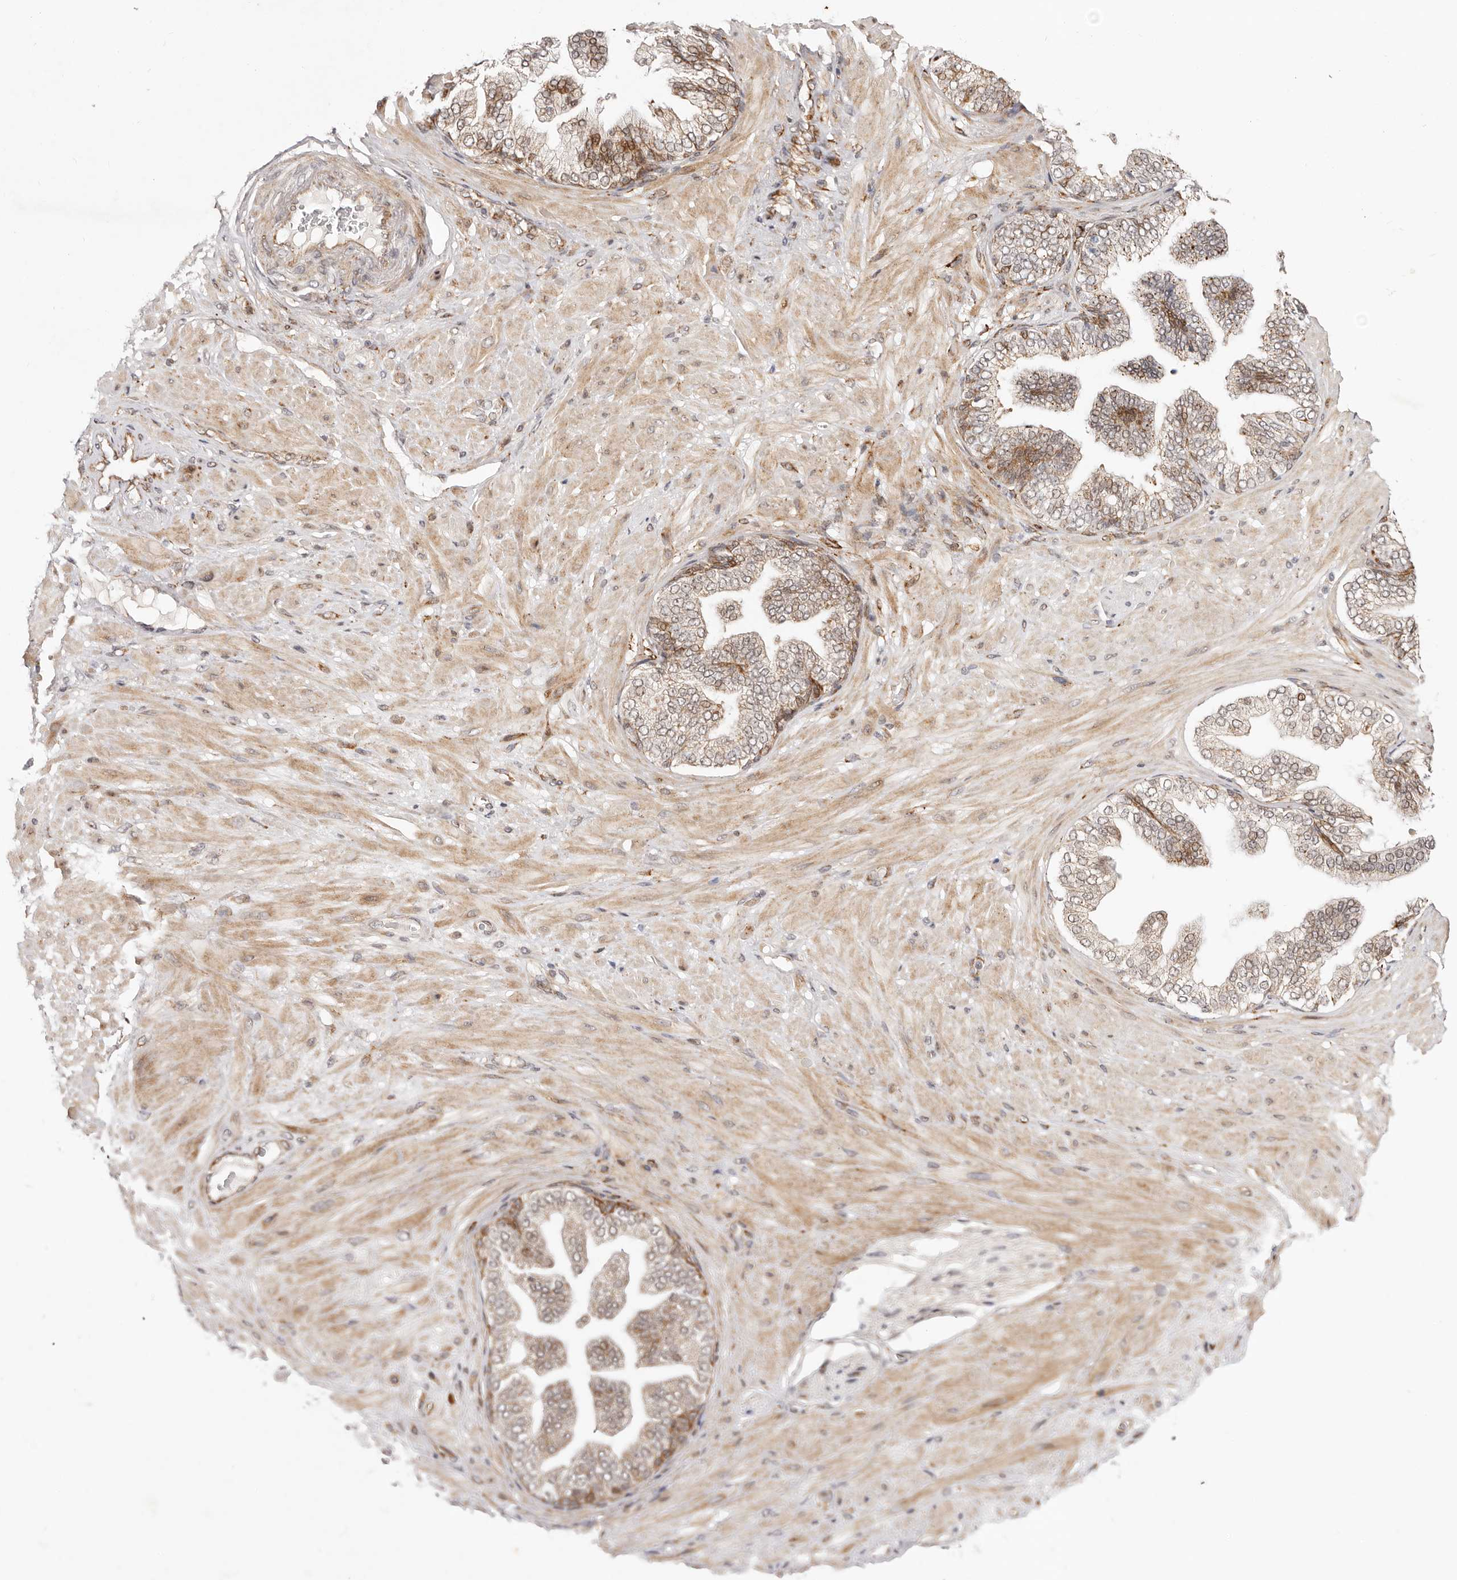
{"staining": {"intensity": "moderate", "quantity": ">75%", "location": "cytoplasmic/membranous"}, "tissue": "adipose tissue", "cell_type": "Adipocytes", "image_type": "normal", "snomed": [{"axis": "morphology", "description": "Normal tissue, NOS"}, {"axis": "morphology", "description": "Adenocarcinoma, Low grade"}, {"axis": "topography", "description": "Prostate"}, {"axis": "topography", "description": "Peripheral nerve tissue"}], "caption": "Protein staining of benign adipose tissue demonstrates moderate cytoplasmic/membranous staining in approximately >75% of adipocytes. (IHC, brightfield microscopy, high magnification).", "gene": "BCL2L15", "patient": {"sex": "male", "age": 63}}